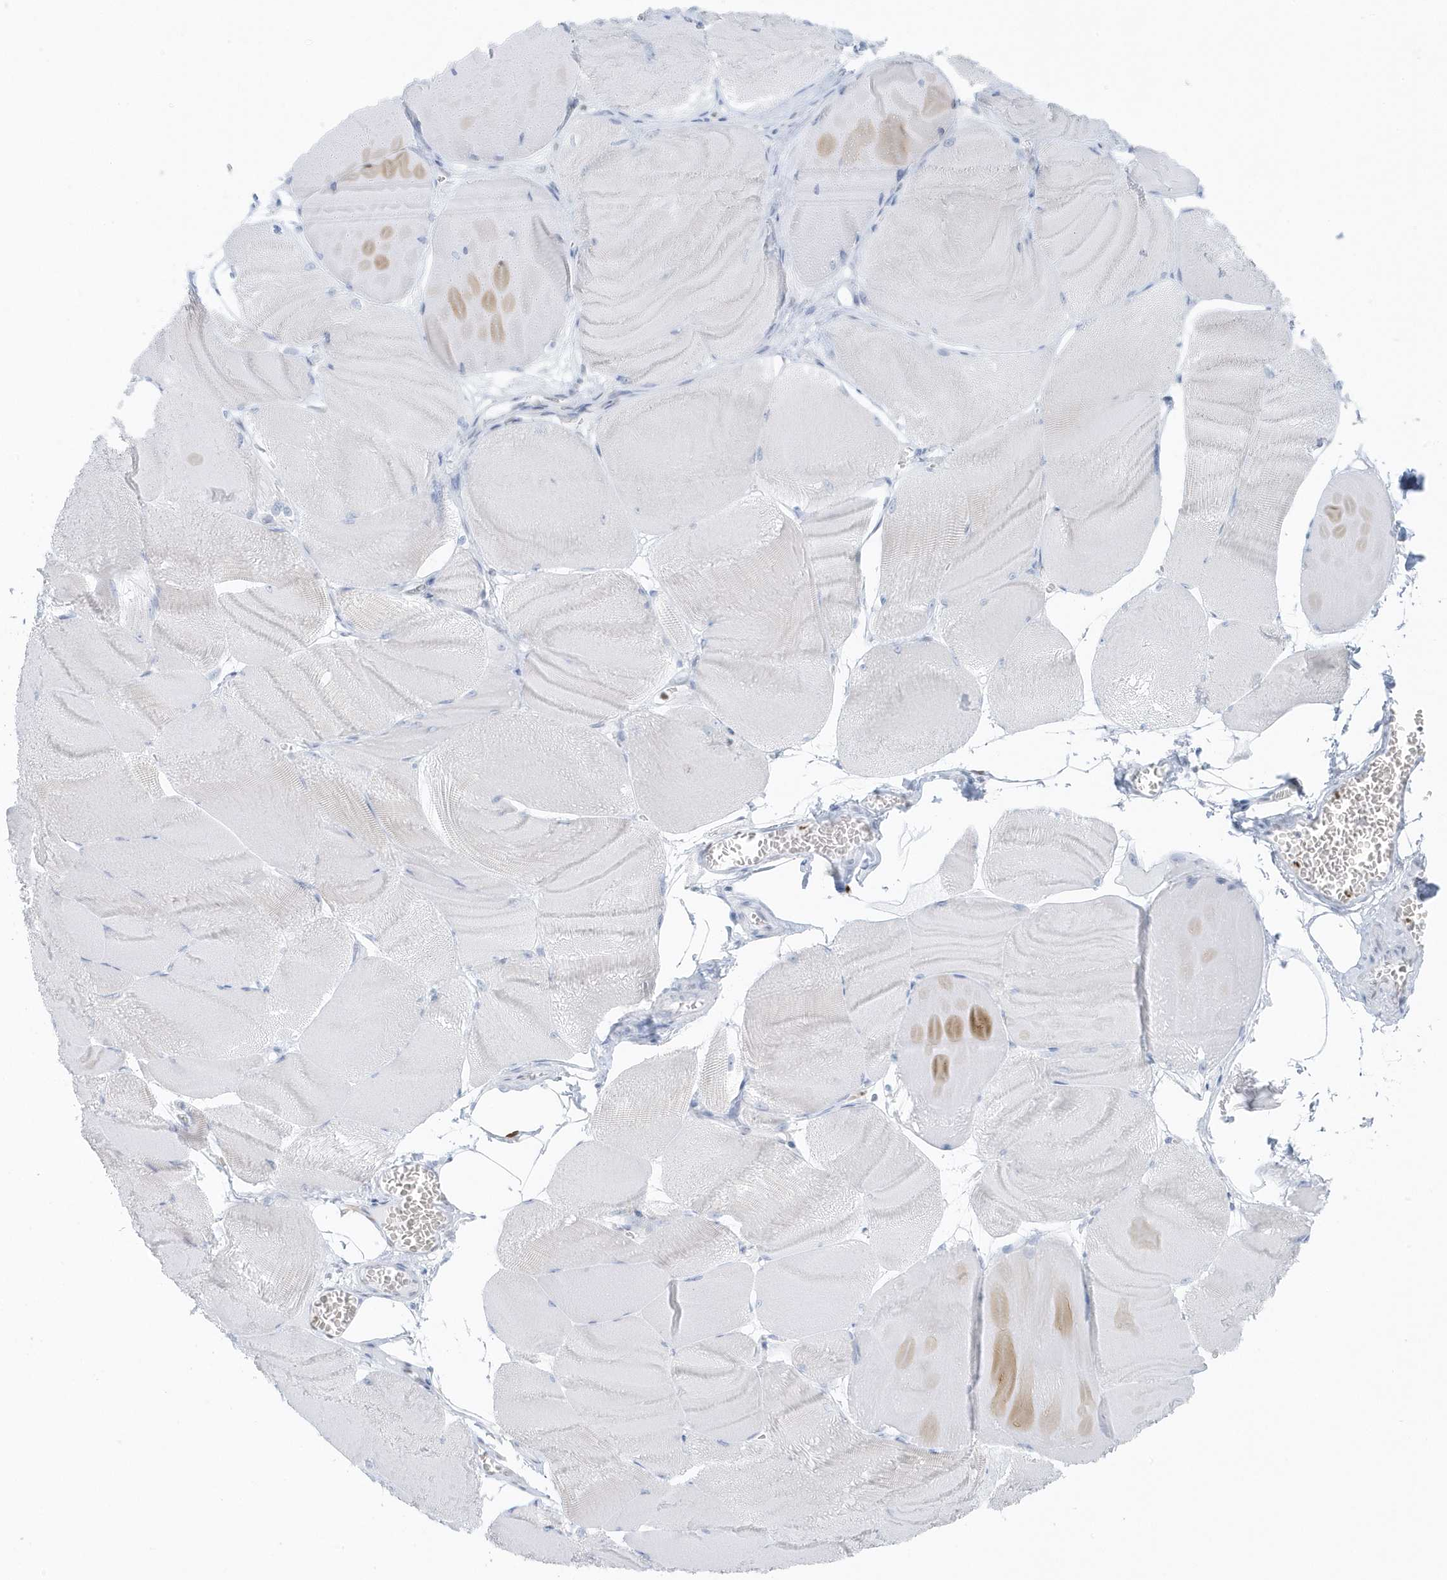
{"staining": {"intensity": "negative", "quantity": "none", "location": "none"}, "tissue": "skeletal muscle", "cell_type": "Myocytes", "image_type": "normal", "snomed": [{"axis": "morphology", "description": "Normal tissue, NOS"}, {"axis": "morphology", "description": "Basal cell carcinoma"}, {"axis": "topography", "description": "Skeletal muscle"}], "caption": "Skeletal muscle was stained to show a protein in brown. There is no significant staining in myocytes. (Immunohistochemistry, brightfield microscopy, high magnification).", "gene": "SMIM34", "patient": {"sex": "female", "age": 64}}